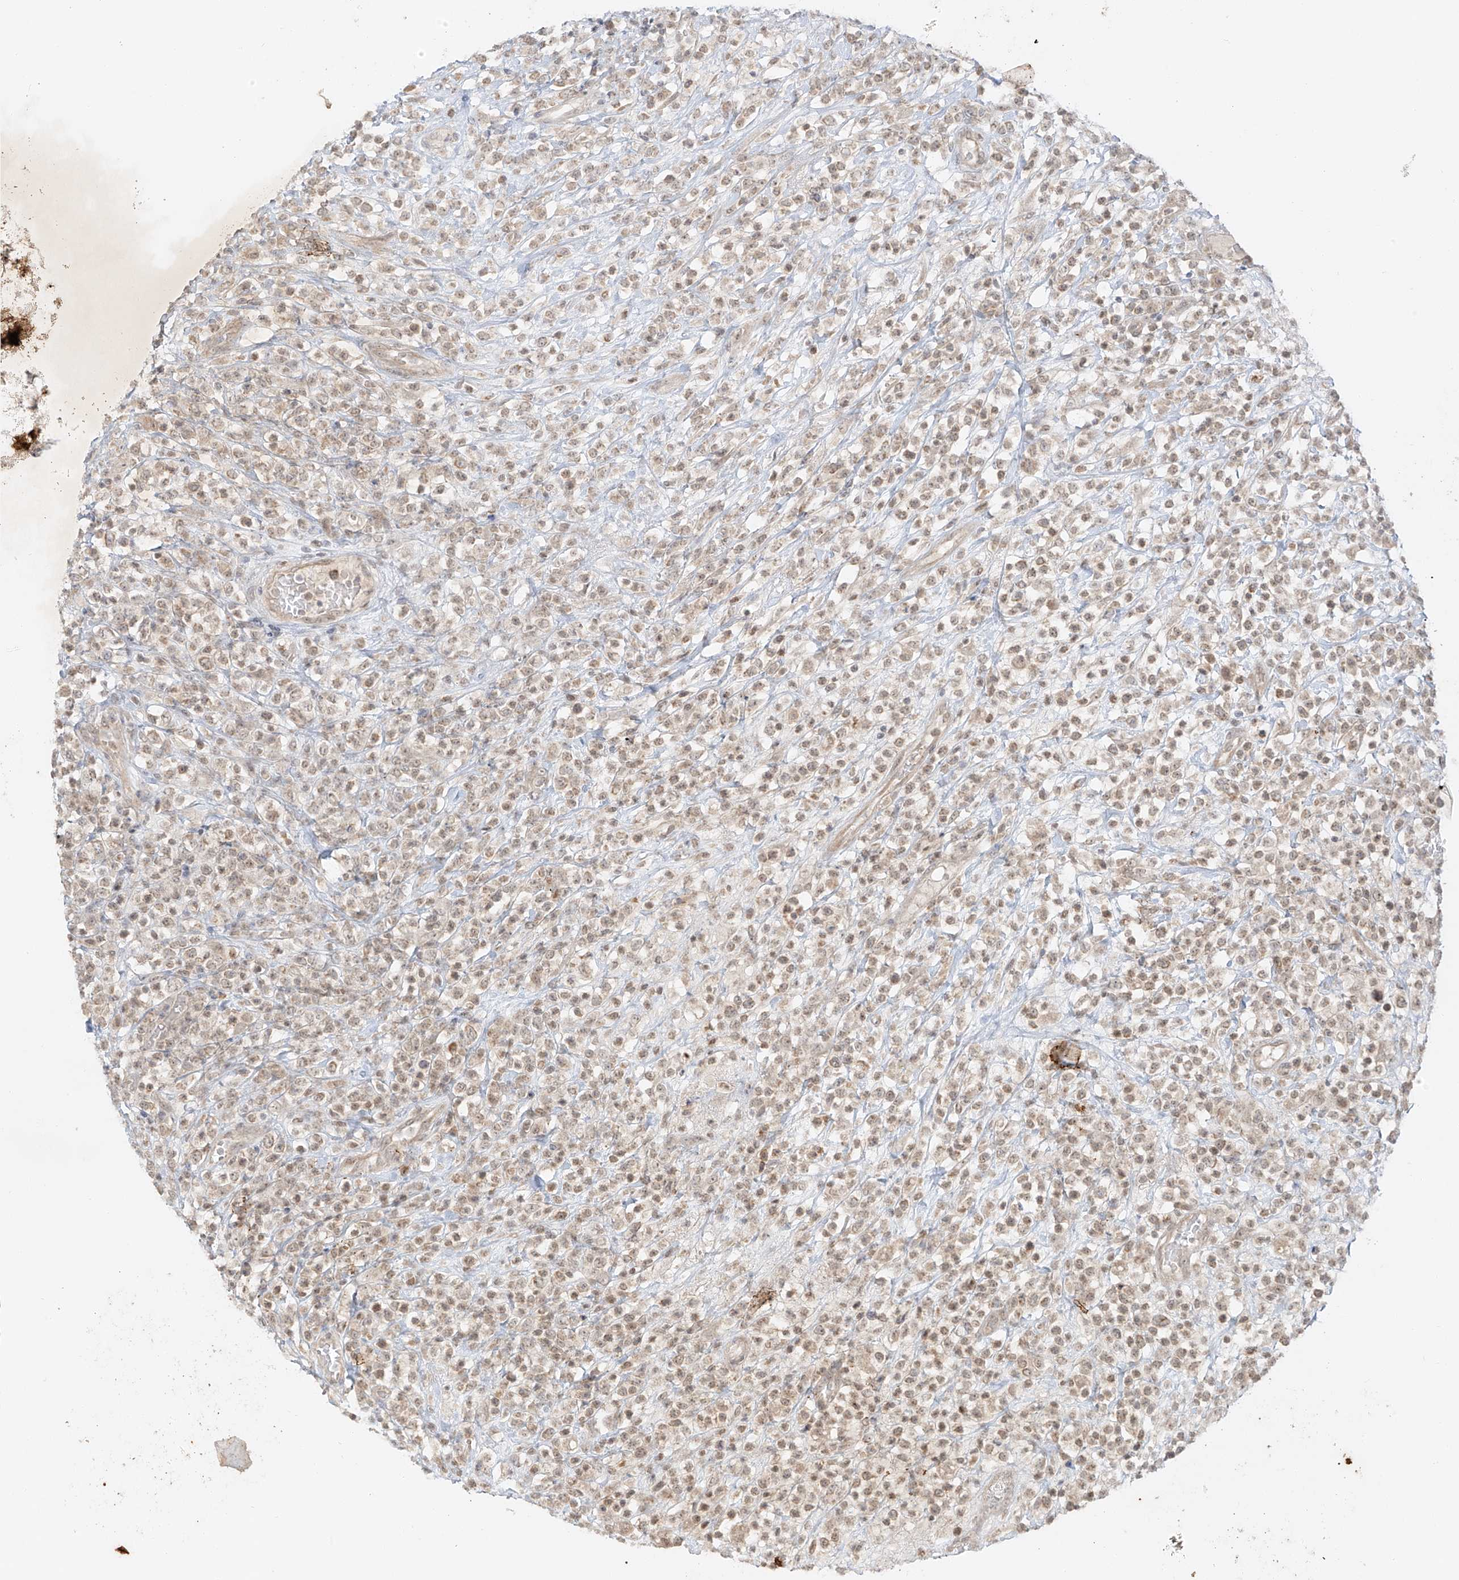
{"staining": {"intensity": "weak", "quantity": ">75%", "location": "cytoplasmic/membranous,nuclear"}, "tissue": "lymphoma", "cell_type": "Tumor cells", "image_type": "cancer", "snomed": [{"axis": "morphology", "description": "Malignant lymphoma, non-Hodgkin's type, High grade"}, {"axis": "topography", "description": "Colon"}], "caption": "High-magnification brightfield microscopy of high-grade malignant lymphoma, non-Hodgkin's type stained with DAB (3,3'-diaminobenzidine) (brown) and counterstained with hematoxylin (blue). tumor cells exhibit weak cytoplasmic/membranous and nuclear staining is identified in approximately>75% of cells. (DAB (3,3'-diaminobenzidine) IHC with brightfield microscopy, high magnification).", "gene": "MIPEP", "patient": {"sex": "female", "age": 53}}